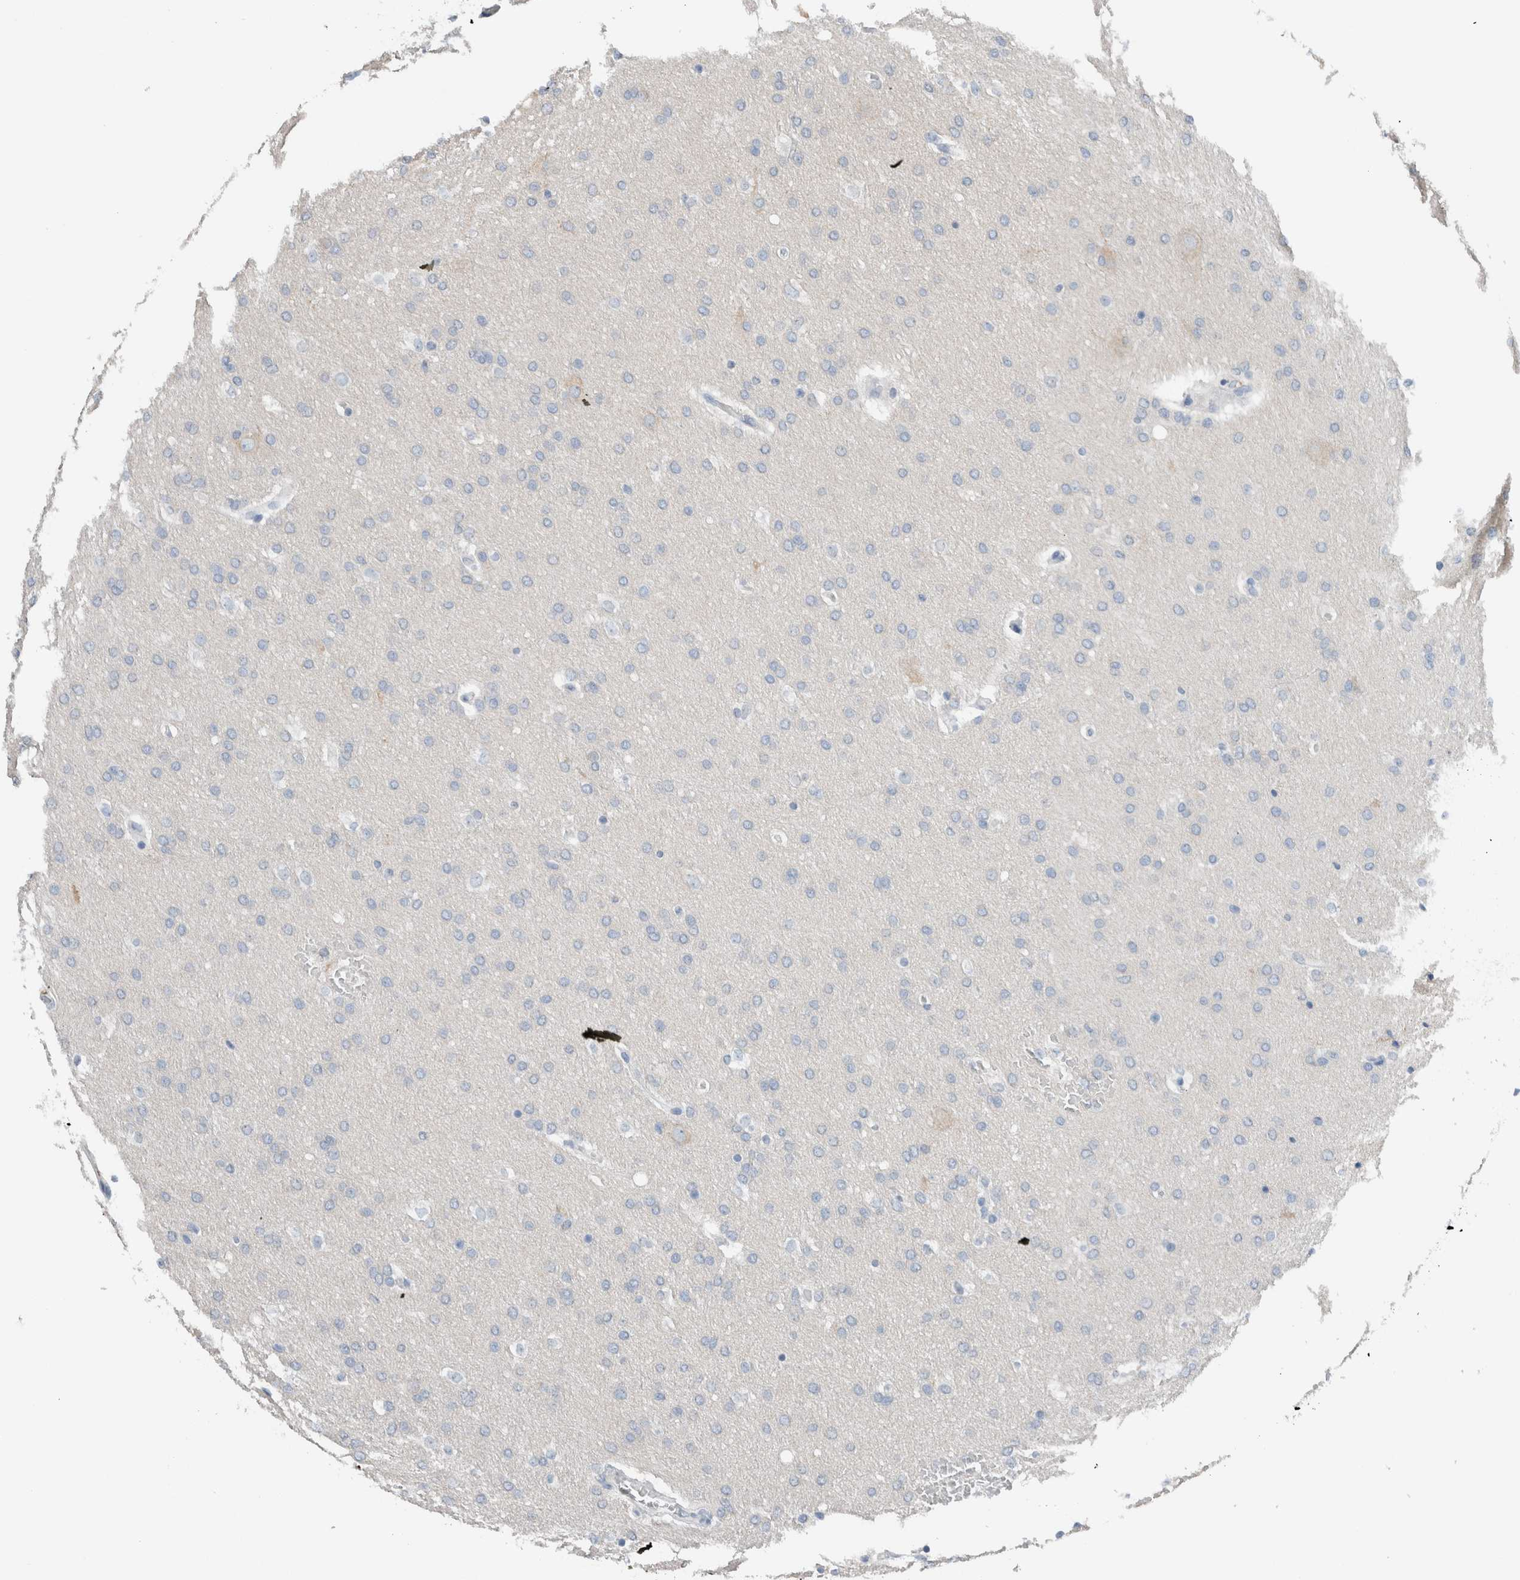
{"staining": {"intensity": "negative", "quantity": "none", "location": "none"}, "tissue": "glioma", "cell_type": "Tumor cells", "image_type": "cancer", "snomed": [{"axis": "morphology", "description": "Glioma, malignant, Low grade"}, {"axis": "topography", "description": "Brain"}], "caption": "This is an immunohistochemistry (IHC) photomicrograph of glioma. There is no expression in tumor cells.", "gene": "DUOX1", "patient": {"sex": "female", "age": 37}}